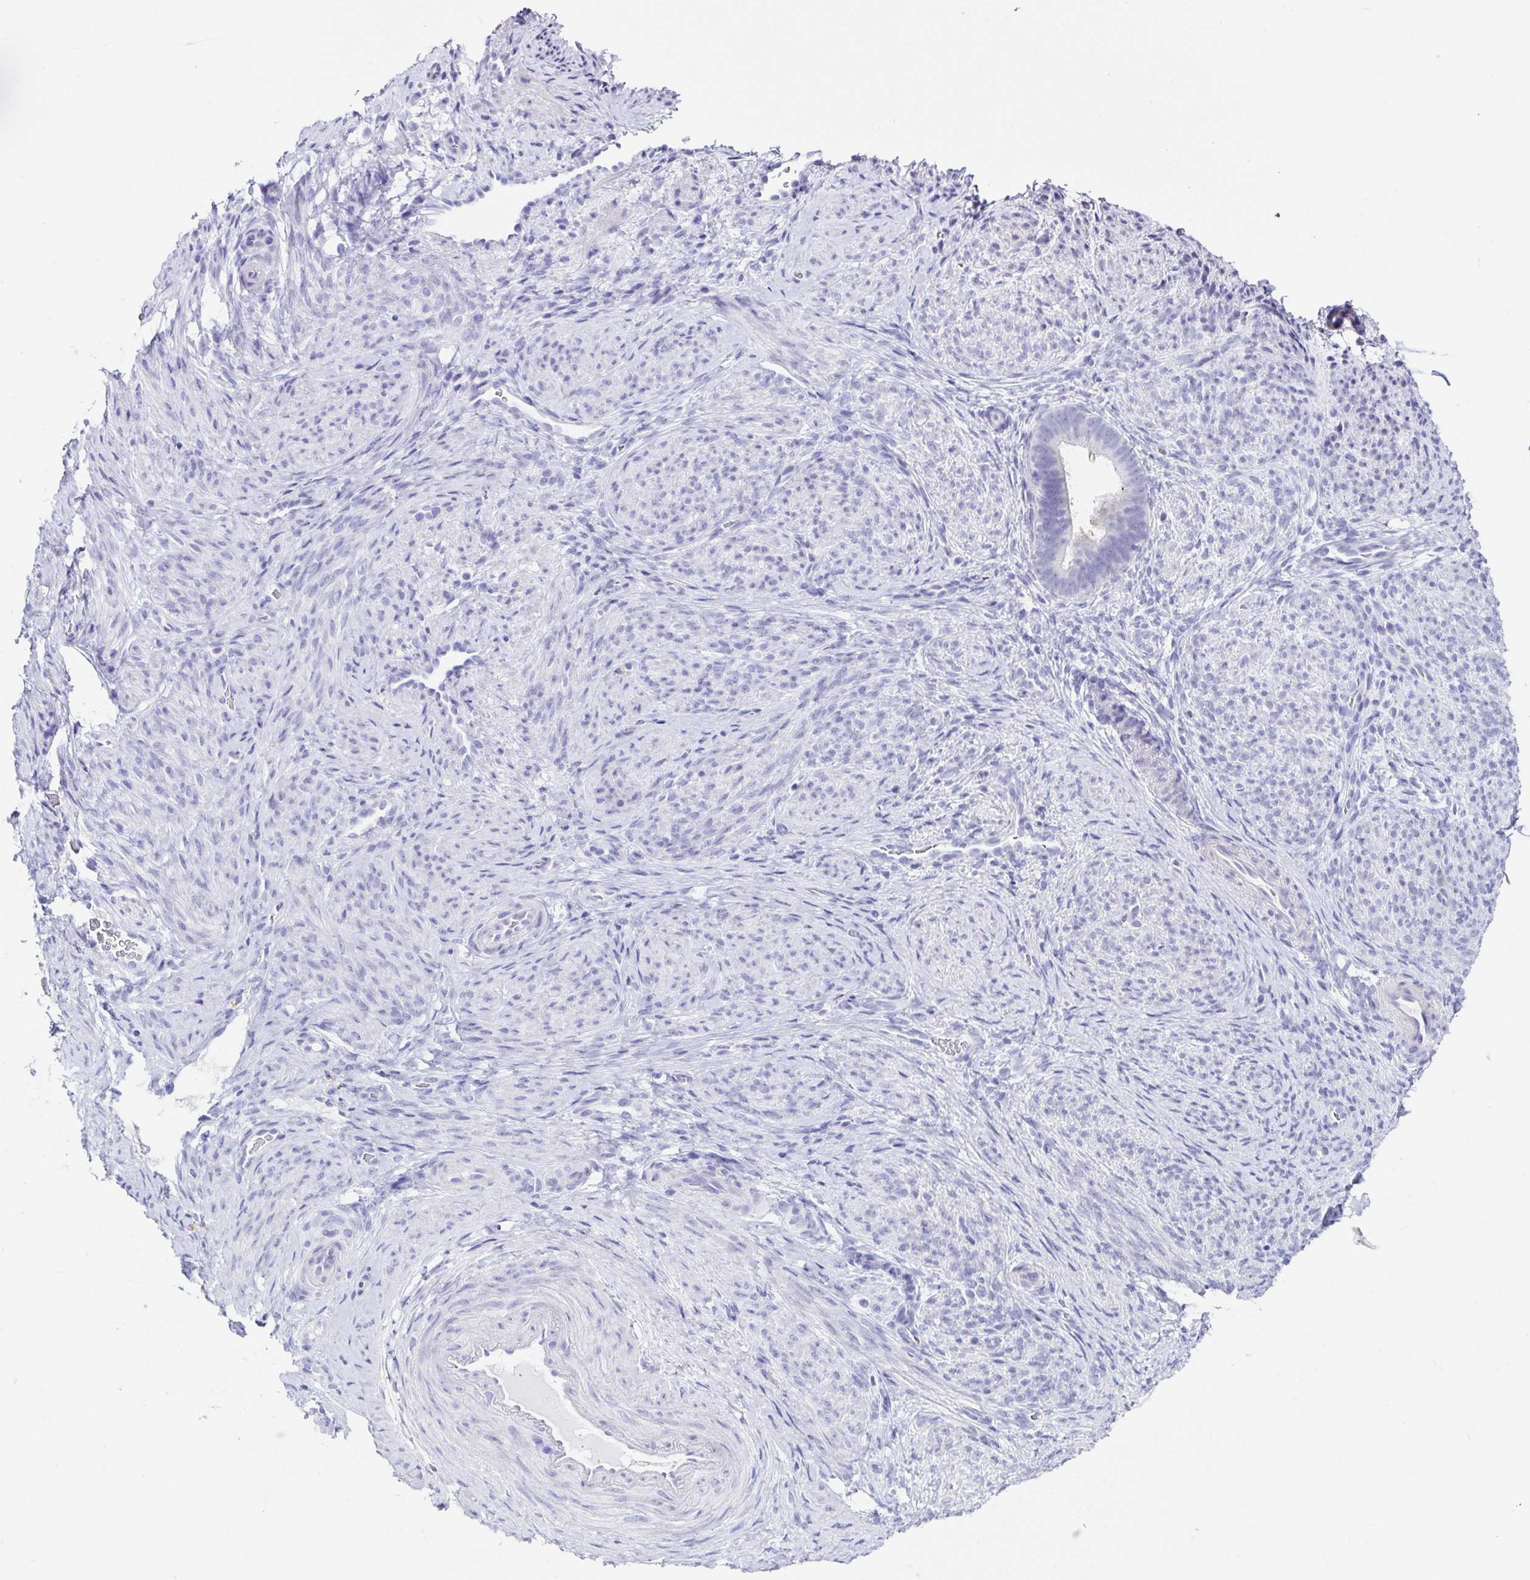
{"staining": {"intensity": "negative", "quantity": "none", "location": "none"}, "tissue": "endometrium", "cell_type": "Cells in endometrial stroma", "image_type": "normal", "snomed": [{"axis": "morphology", "description": "Normal tissue, NOS"}, {"axis": "topography", "description": "Endometrium"}], "caption": "There is no significant positivity in cells in endometrial stroma of endometrium. (DAB (3,3'-diaminobenzidine) immunohistochemistry (IHC), high magnification).", "gene": "TNNT2", "patient": {"sex": "female", "age": 34}}